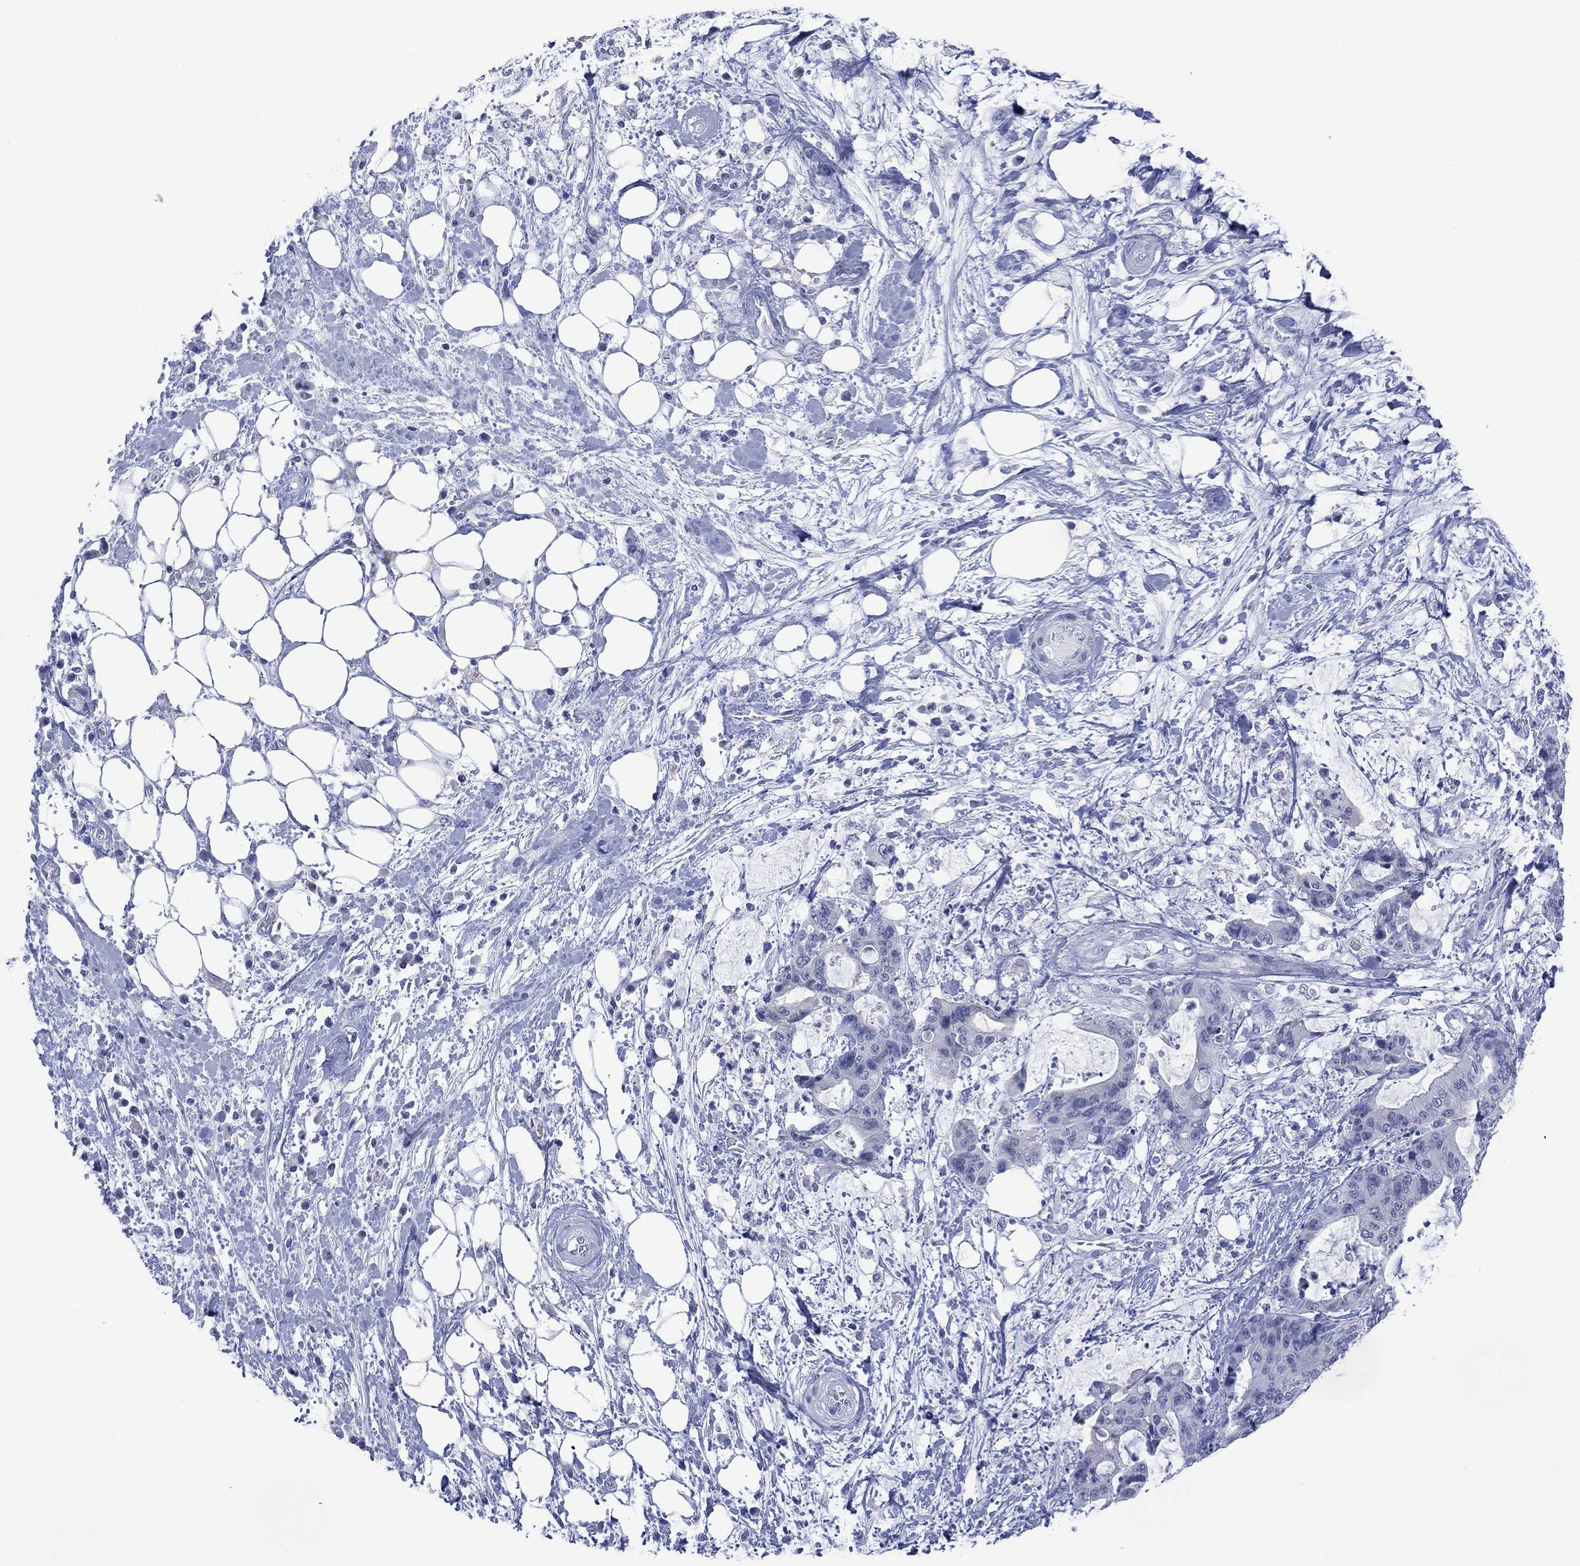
{"staining": {"intensity": "negative", "quantity": "none", "location": "none"}, "tissue": "liver cancer", "cell_type": "Tumor cells", "image_type": "cancer", "snomed": [{"axis": "morphology", "description": "Cholangiocarcinoma"}, {"axis": "topography", "description": "Liver"}], "caption": "Immunohistochemistry (IHC) of cholangiocarcinoma (liver) displays no expression in tumor cells.", "gene": "DSG1", "patient": {"sex": "female", "age": 73}}